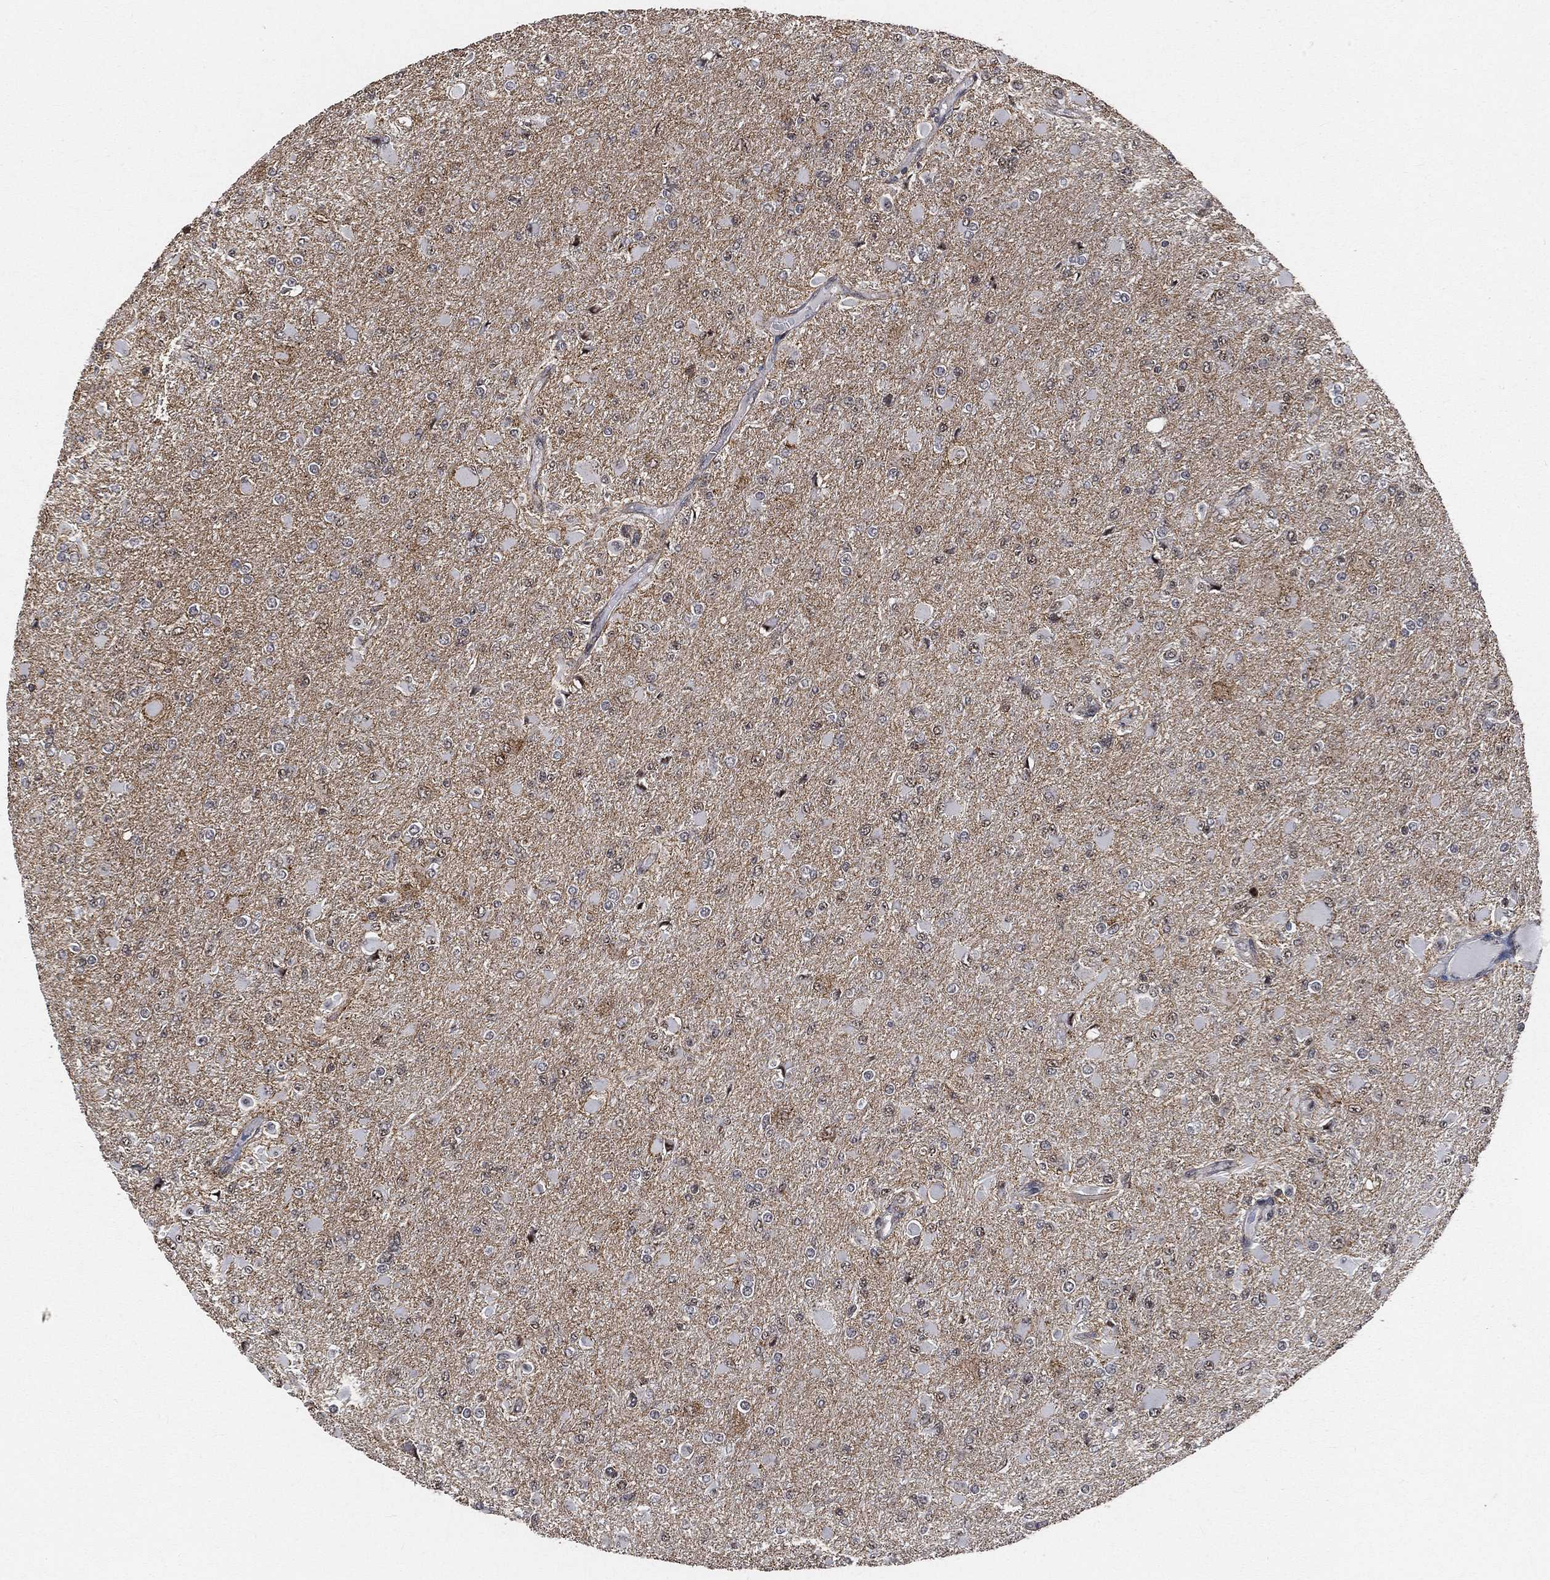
{"staining": {"intensity": "negative", "quantity": "none", "location": "none"}, "tissue": "glioma", "cell_type": "Tumor cells", "image_type": "cancer", "snomed": [{"axis": "morphology", "description": "Glioma, malignant, High grade"}, {"axis": "topography", "description": "Cerebral cortex"}], "caption": "Immunohistochemistry (IHC) image of human glioma stained for a protein (brown), which reveals no expression in tumor cells.", "gene": "RSRC2", "patient": {"sex": "female", "age": 36}}